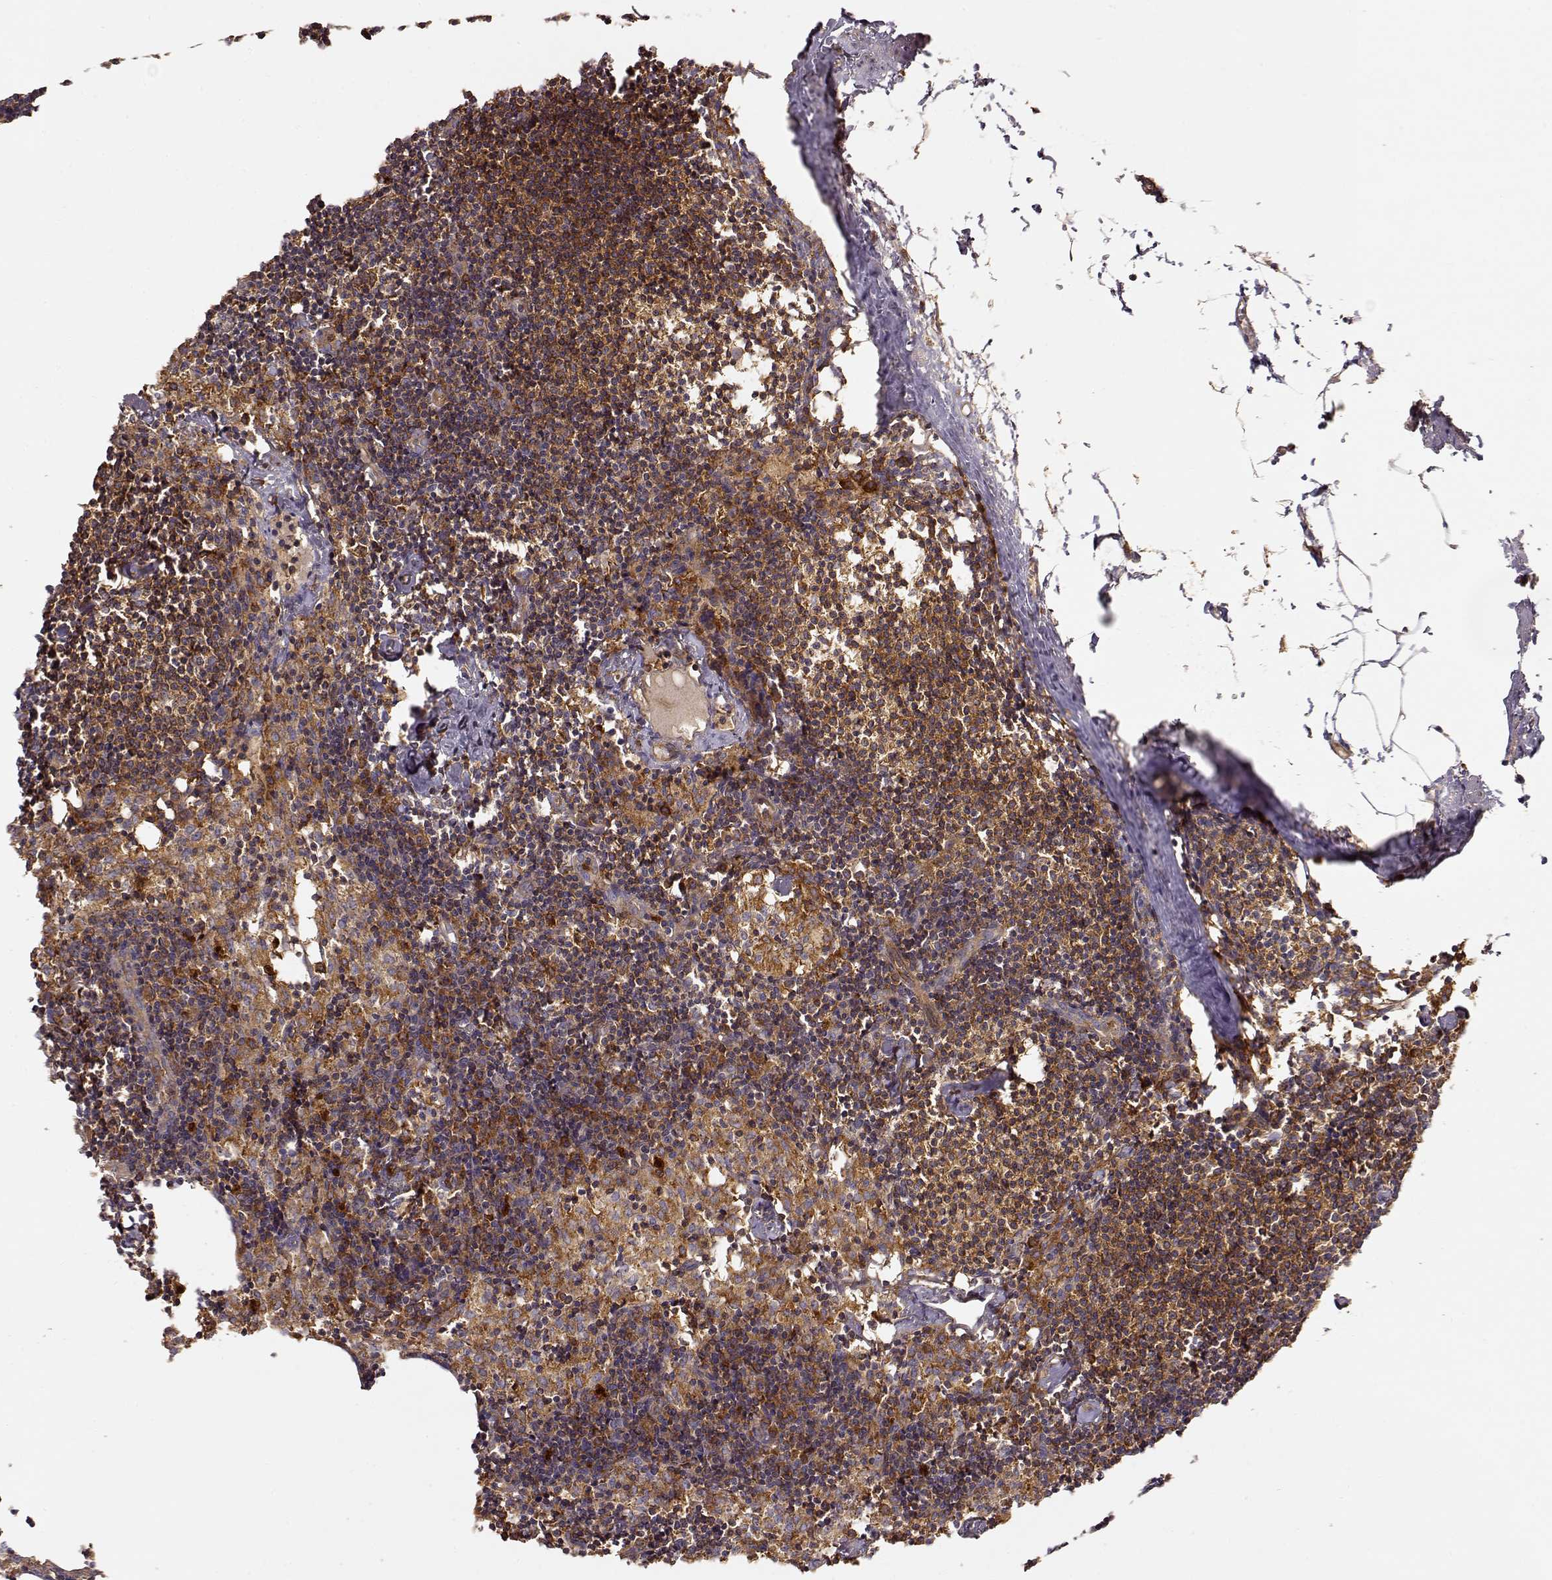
{"staining": {"intensity": "strong", "quantity": "25%-75%", "location": "cytoplasmic/membranous"}, "tissue": "lymph node", "cell_type": "Germinal center cells", "image_type": "normal", "snomed": [{"axis": "morphology", "description": "Normal tissue, NOS"}, {"axis": "topography", "description": "Lymph node"}], "caption": "Protein staining displays strong cytoplasmic/membranous positivity in about 25%-75% of germinal center cells in normal lymph node. The staining was performed using DAB to visualize the protein expression in brown, while the nuclei were stained in blue with hematoxylin (Magnification: 20x).", "gene": "ARHGEF2", "patient": {"sex": "female", "age": 52}}